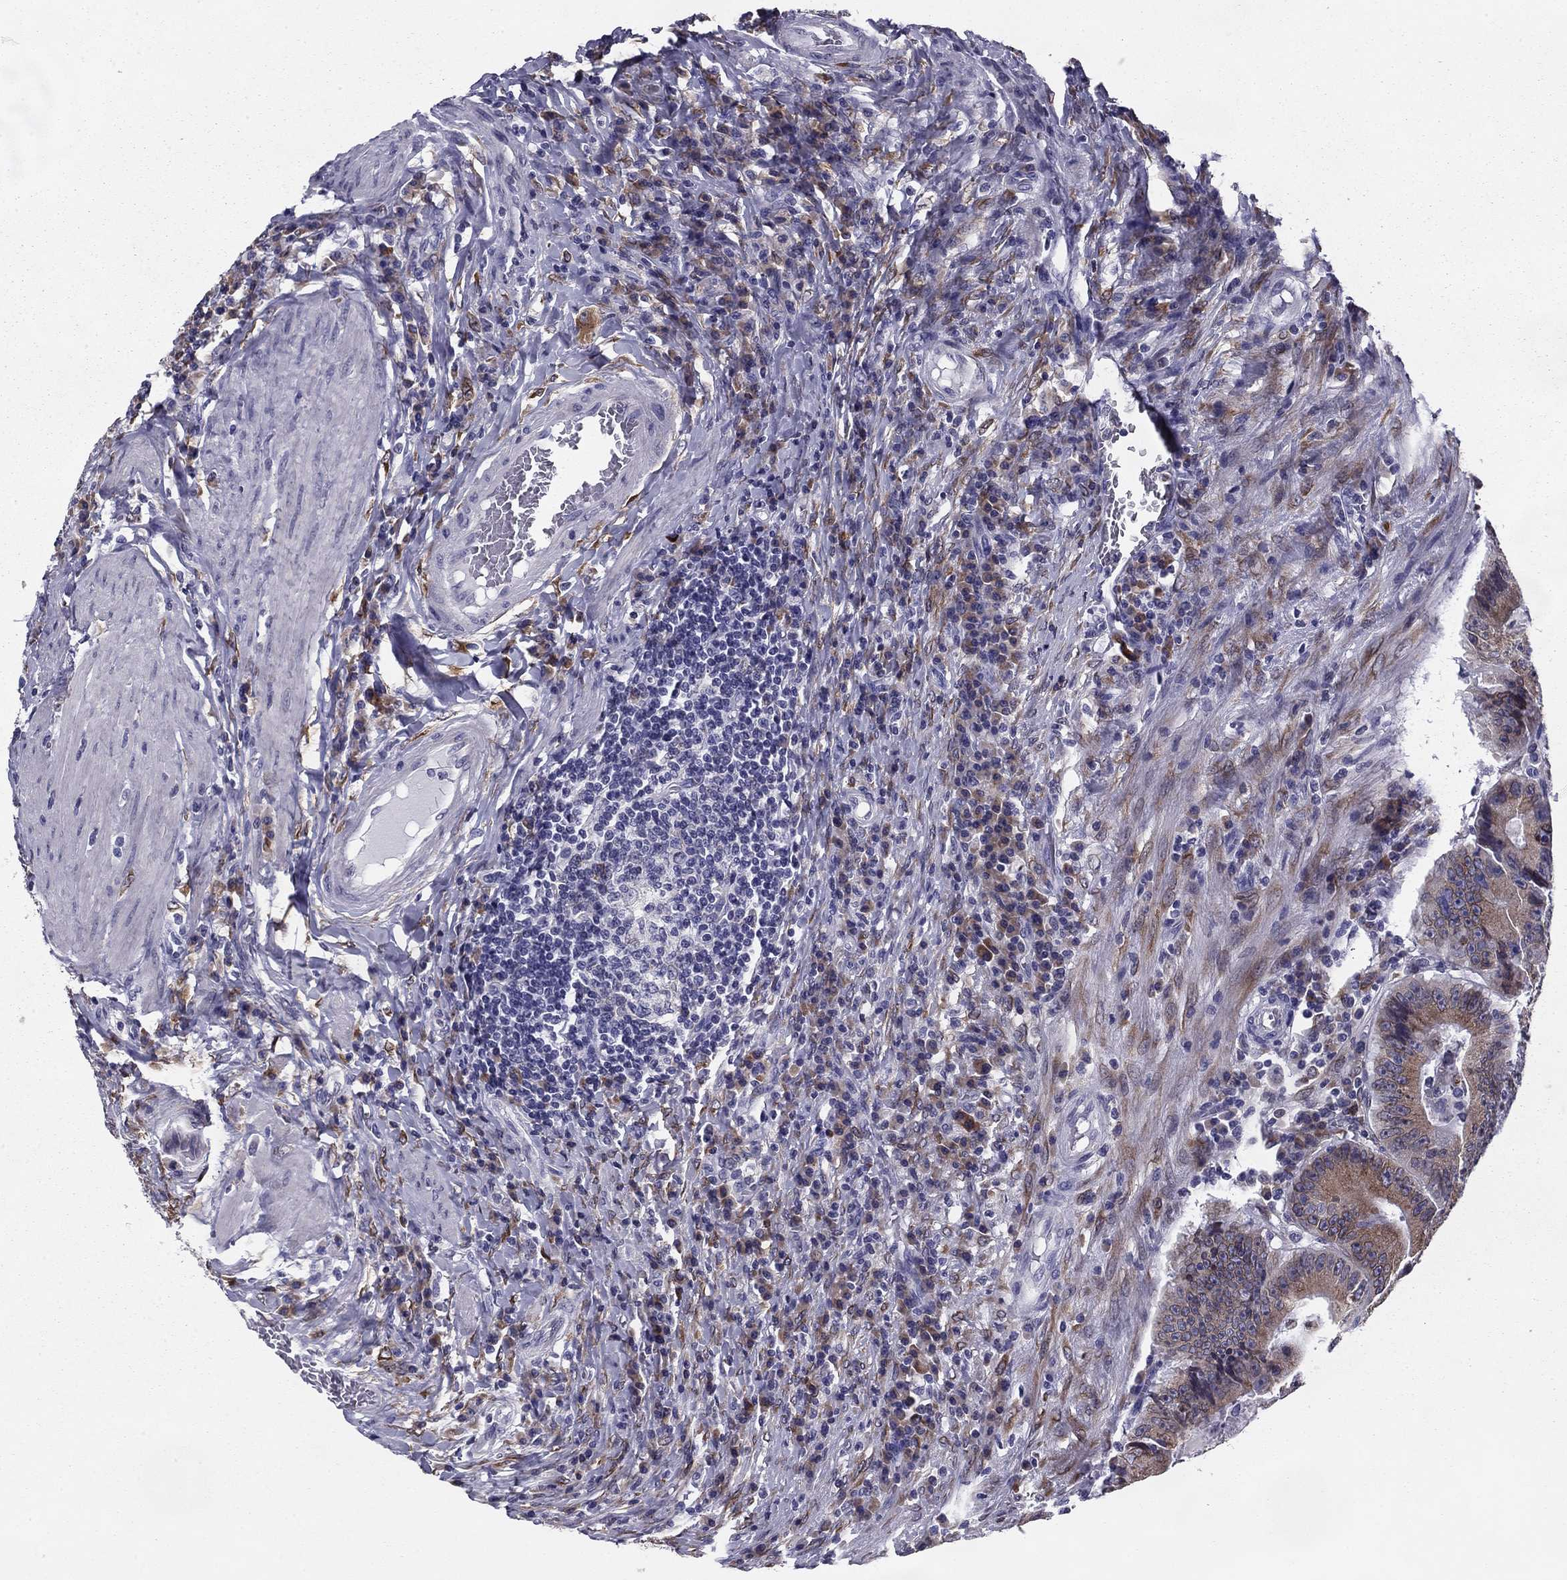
{"staining": {"intensity": "strong", "quantity": "25%-75%", "location": "cytoplasmic/membranous"}, "tissue": "colorectal cancer", "cell_type": "Tumor cells", "image_type": "cancer", "snomed": [{"axis": "morphology", "description": "Adenocarcinoma, NOS"}, {"axis": "topography", "description": "Colon"}], "caption": "Tumor cells display high levels of strong cytoplasmic/membranous staining in approximately 25%-75% of cells in colorectal cancer (adenocarcinoma).", "gene": "TMED3", "patient": {"sex": "female", "age": 86}}